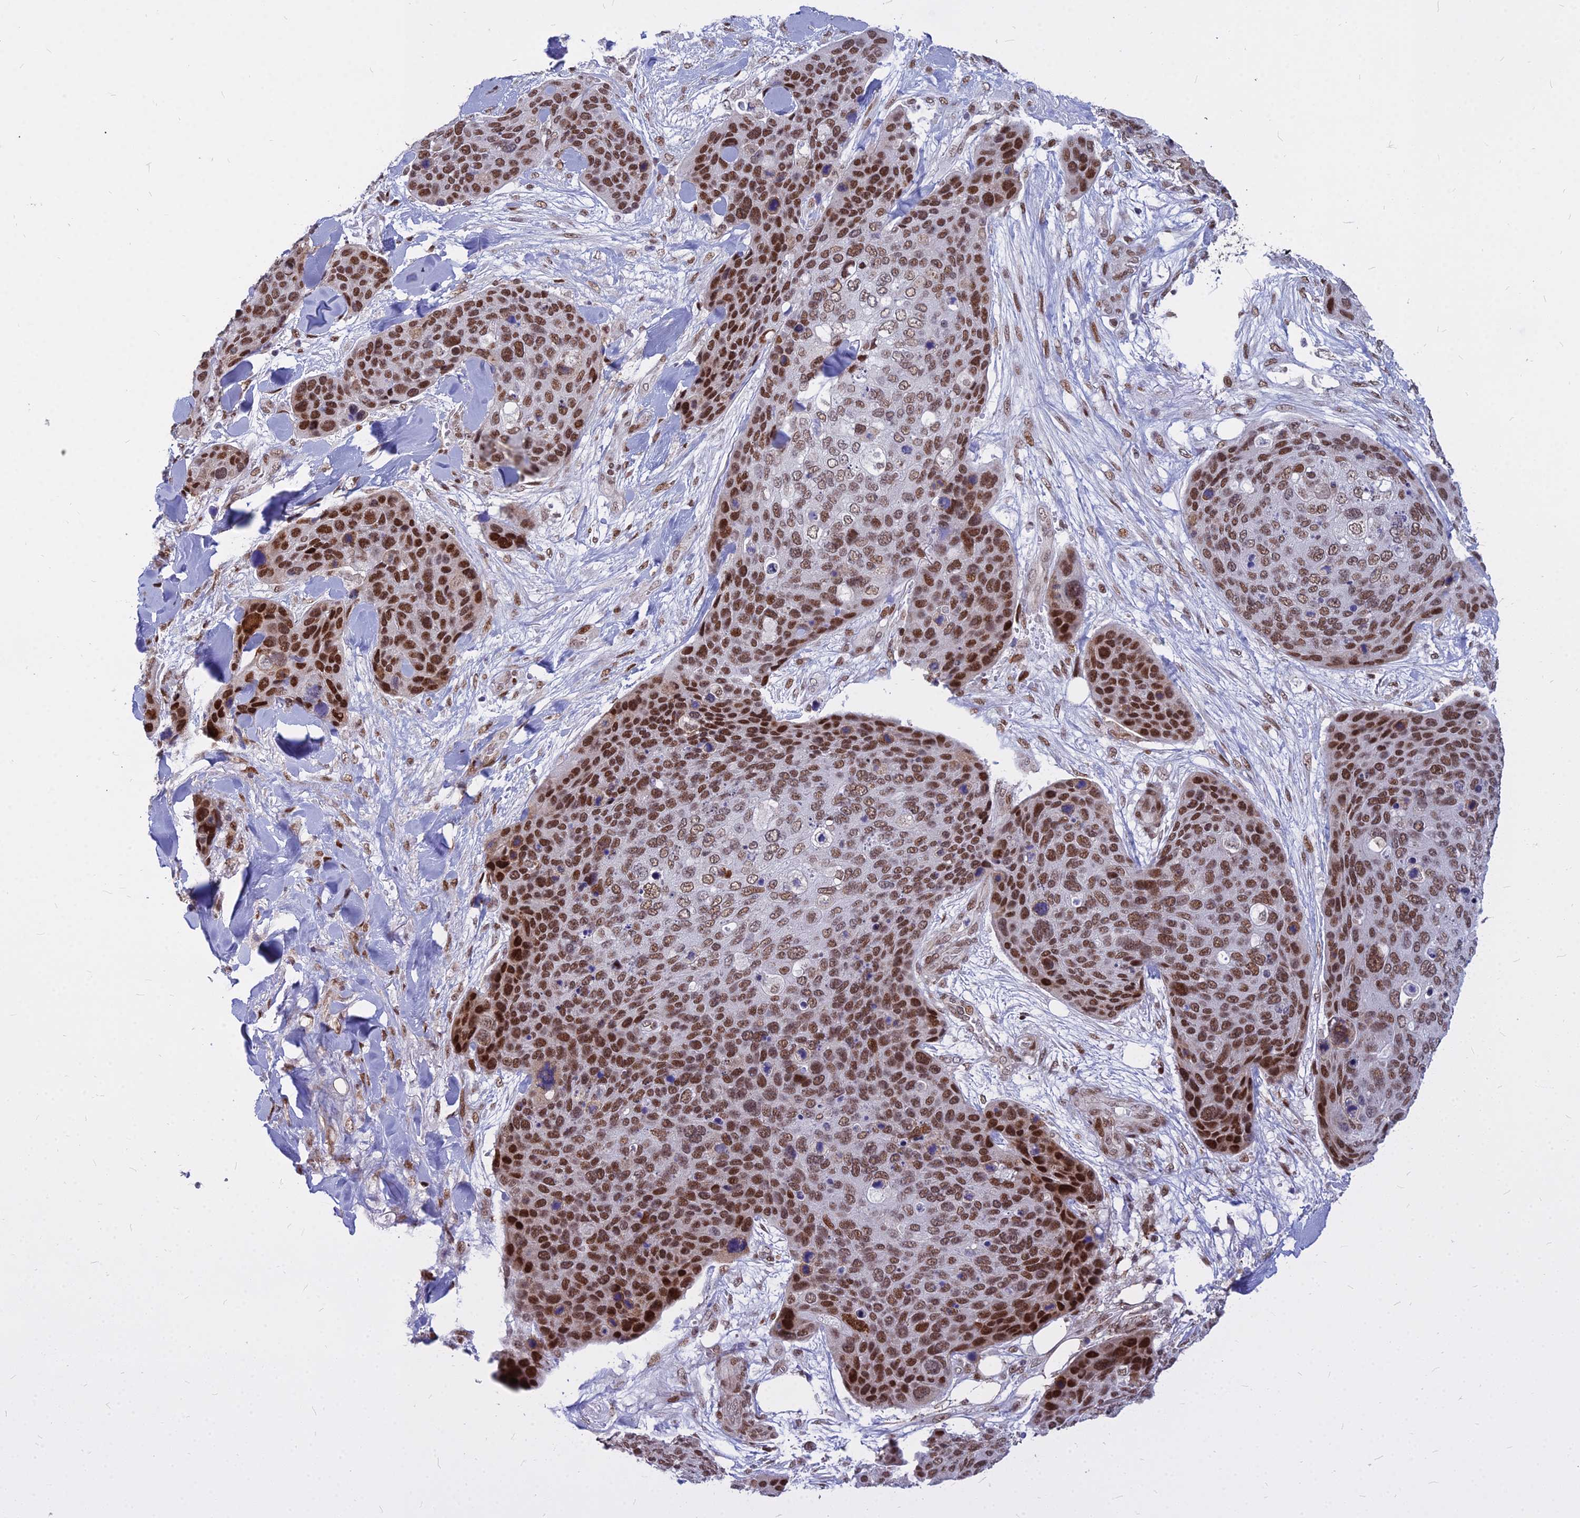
{"staining": {"intensity": "strong", "quantity": "25%-75%", "location": "nuclear"}, "tissue": "skin cancer", "cell_type": "Tumor cells", "image_type": "cancer", "snomed": [{"axis": "morphology", "description": "Basal cell carcinoma"}, {"axis": "topography", "description": "Skin"}], "caption": "DAB (3,3'-diaminobenzidine) immunohistochemical staining of human skin cancer (basal cell carcinoma) exhibits strong nuclear protein expression in approximately 25%-75% of tumor cells.", "gene": "ALG10", "patient": {"sex": "female", "age": 74}}